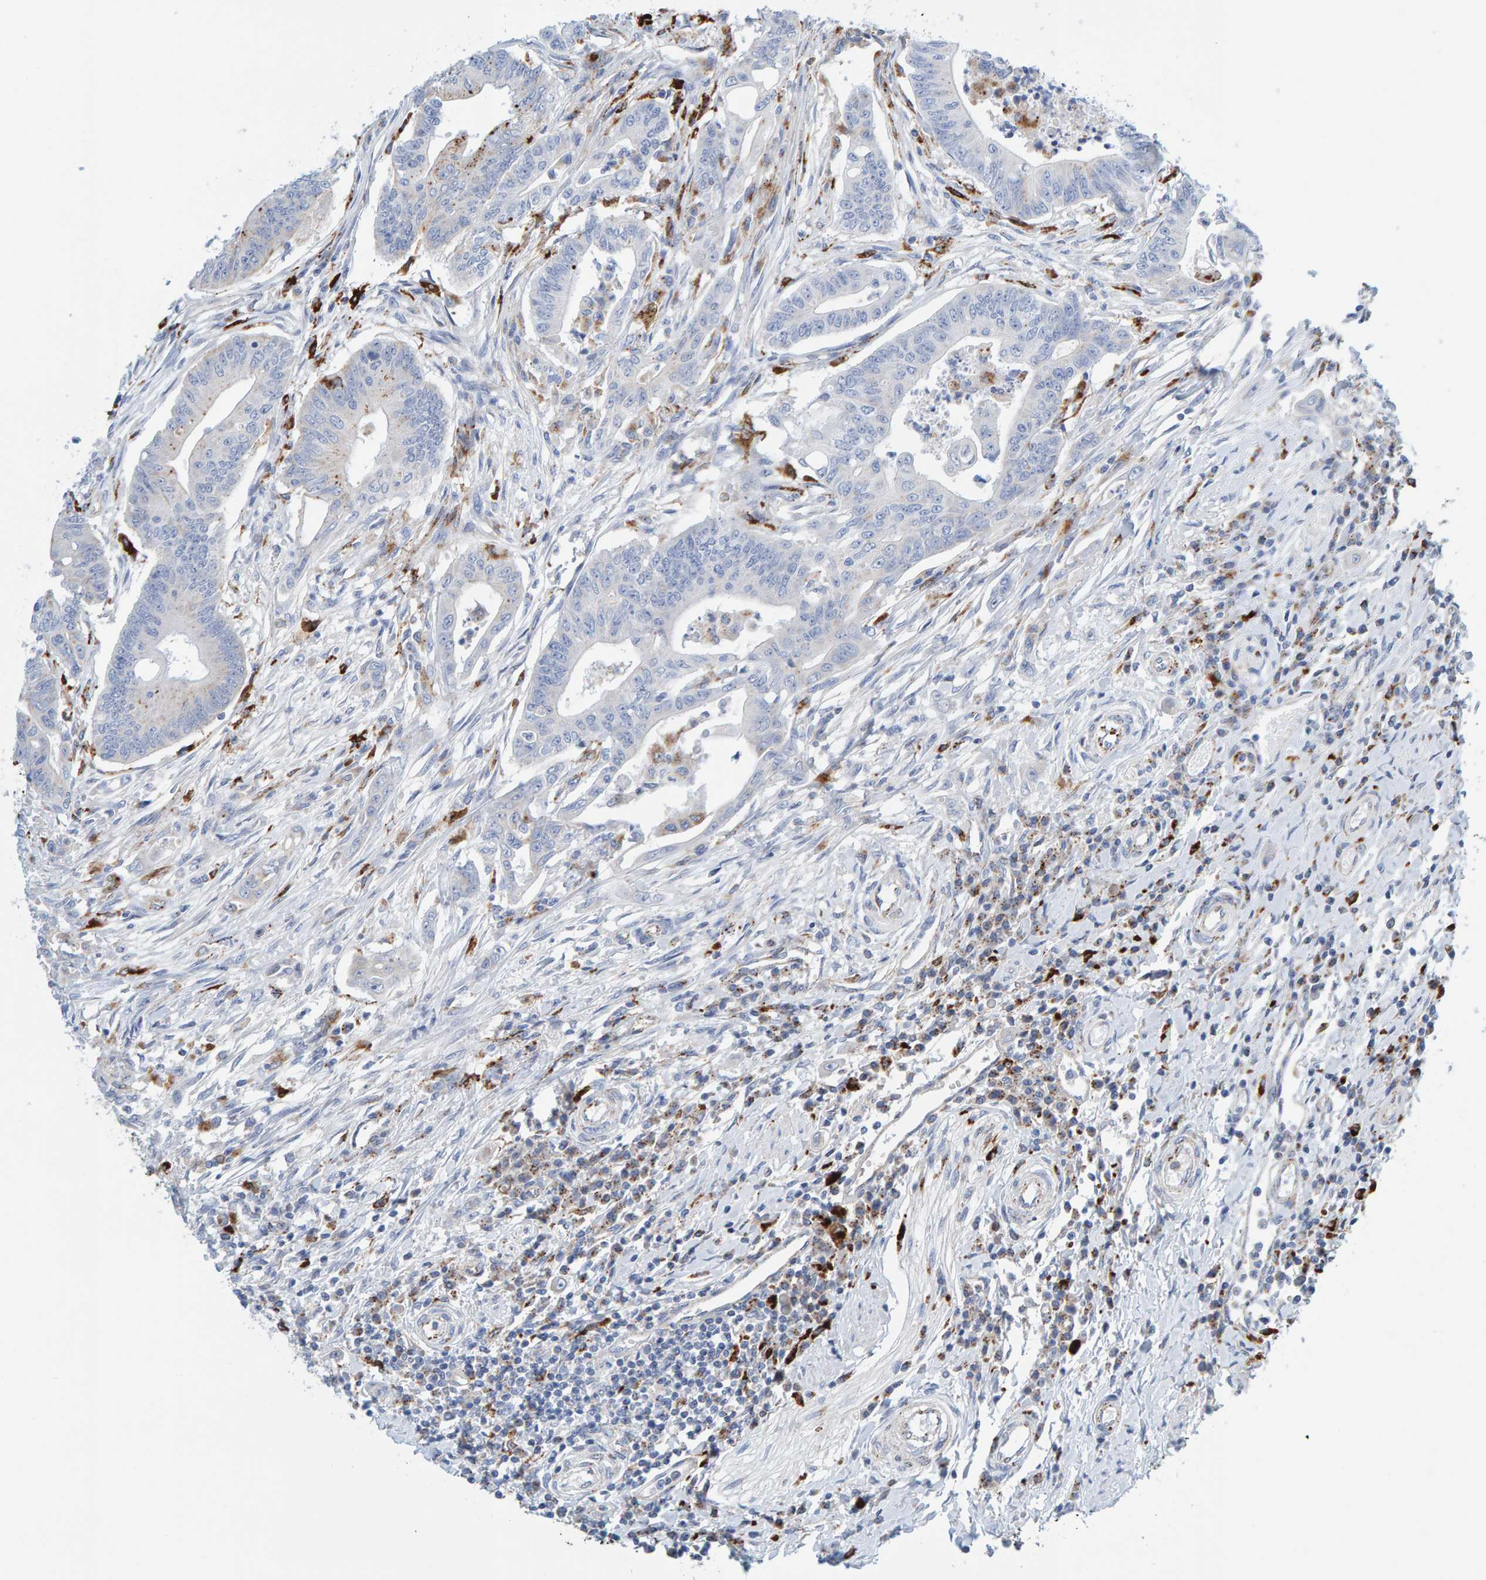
{"staining": {"intensity": "moderate", "quantity": "<25%", "location": "cytoplasmic/membranous"}, "tissue": "colorectal cancer", "cell_type": "Tumor cells", "image_type": "cancer", "snomed": [{"axis": "morphology", "description": "Adenoma, NOS"}, {"axis": "morphology", "description": "Adenocarcinoma, NOS"}, {"axis": "topography", "description": "Colon"}], "caption": "The photomicrograph displays immunohistochemical staining of colorectal cancer (adenocarcinoma). There is moderate cytoplasmic/membranous staining is present in approximately <25% of tumor cells. (DAB (3,3'-diaminobenzidine) IHC, brown staining for protein, blue staining for nuclei).", "gene": "BIN3", "patient": {"sex": "male", "age": 79}}